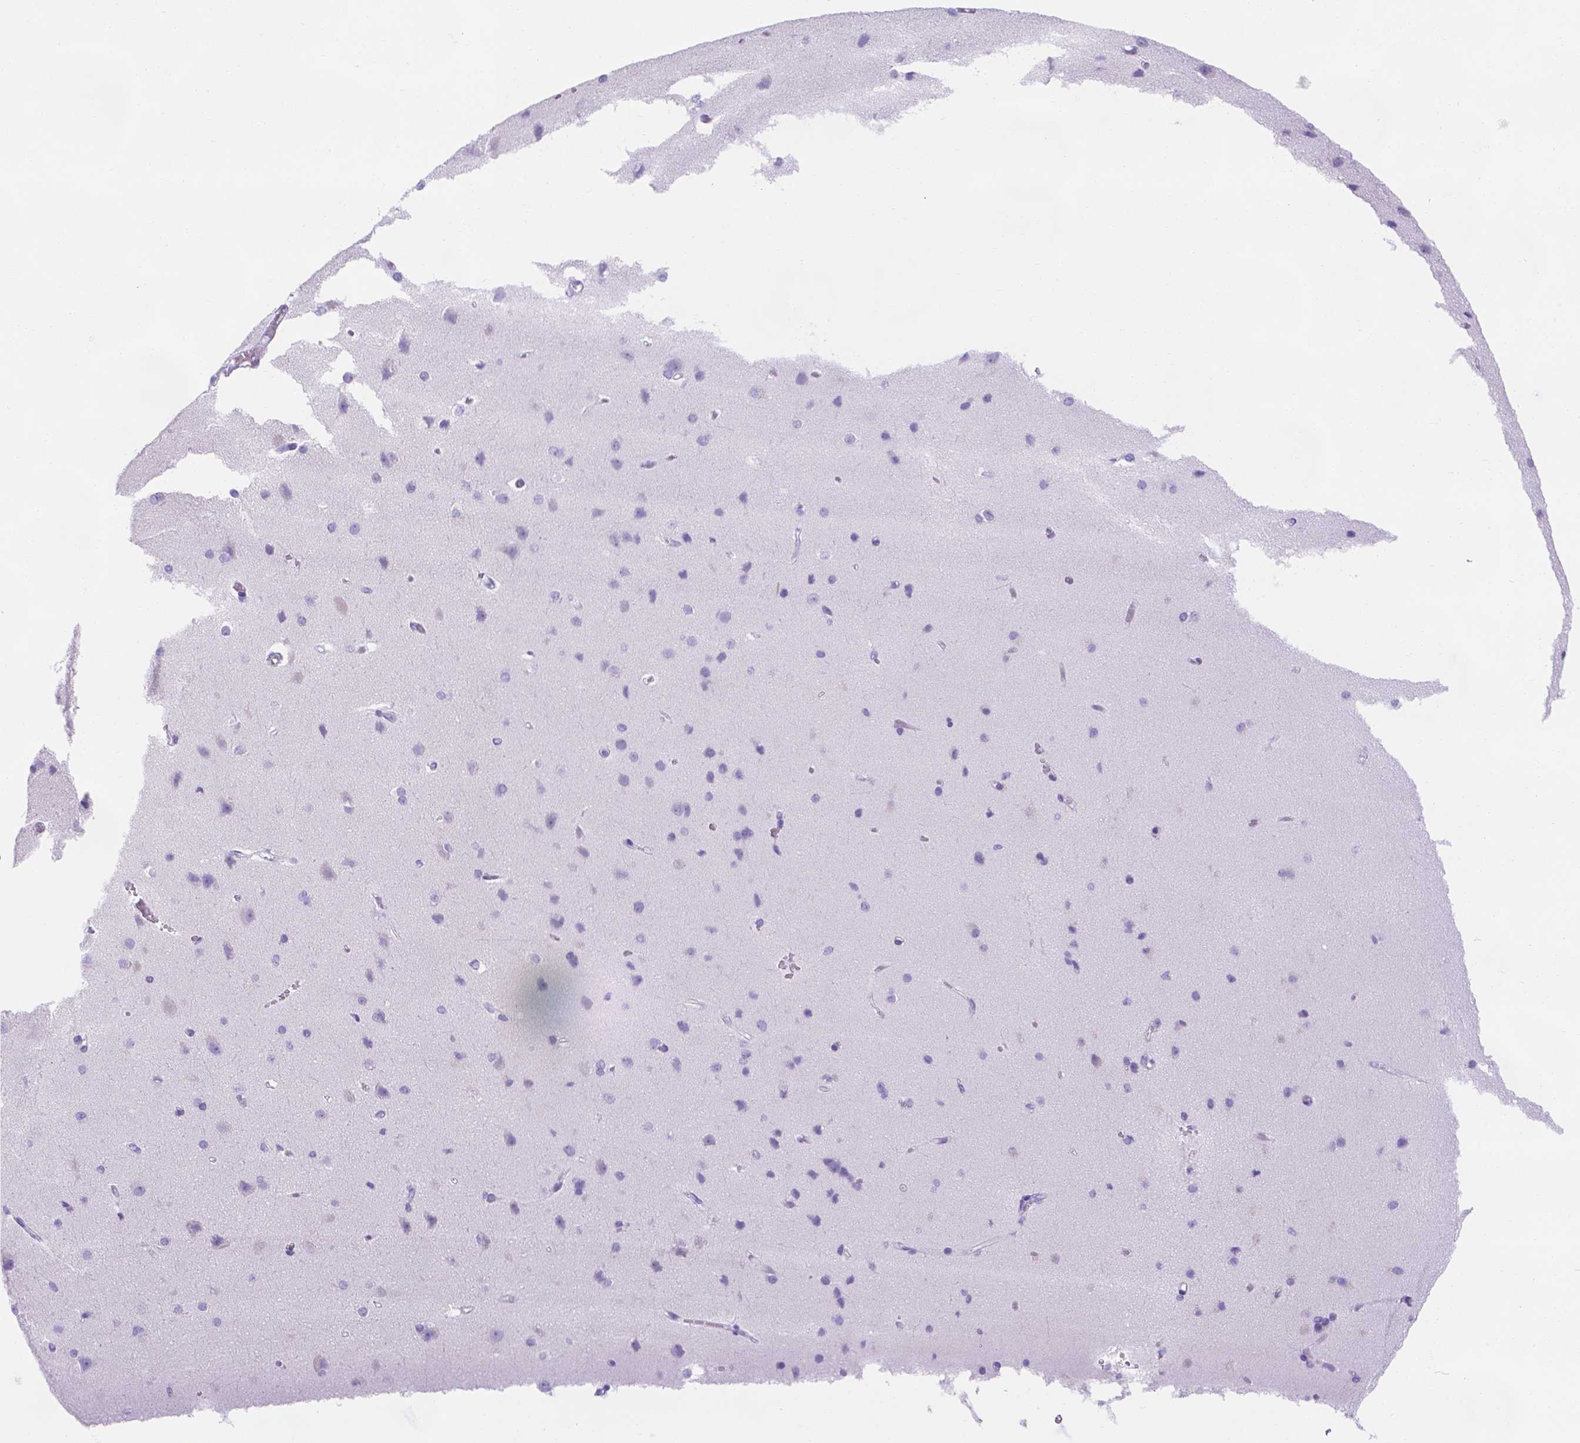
{"staining": {"intensity": "negative", "quantity": "none", "location": "none"}, "tissue": "cerebral cortex", "cell_type": "Endothelial cells", "image_type": "normal", "snomed": [{"axis": "morphology", "description": "Normal tissue, NOS"}, {"axis": "topography", "description": "Cerebral cortex"}], "caption": "Immunohistochemical staining of unremarkable human cerebral cortex displays no significant expression in endothelial cells.", "gene": "MLN", "patient": {"sex": "male", "age": 37}}